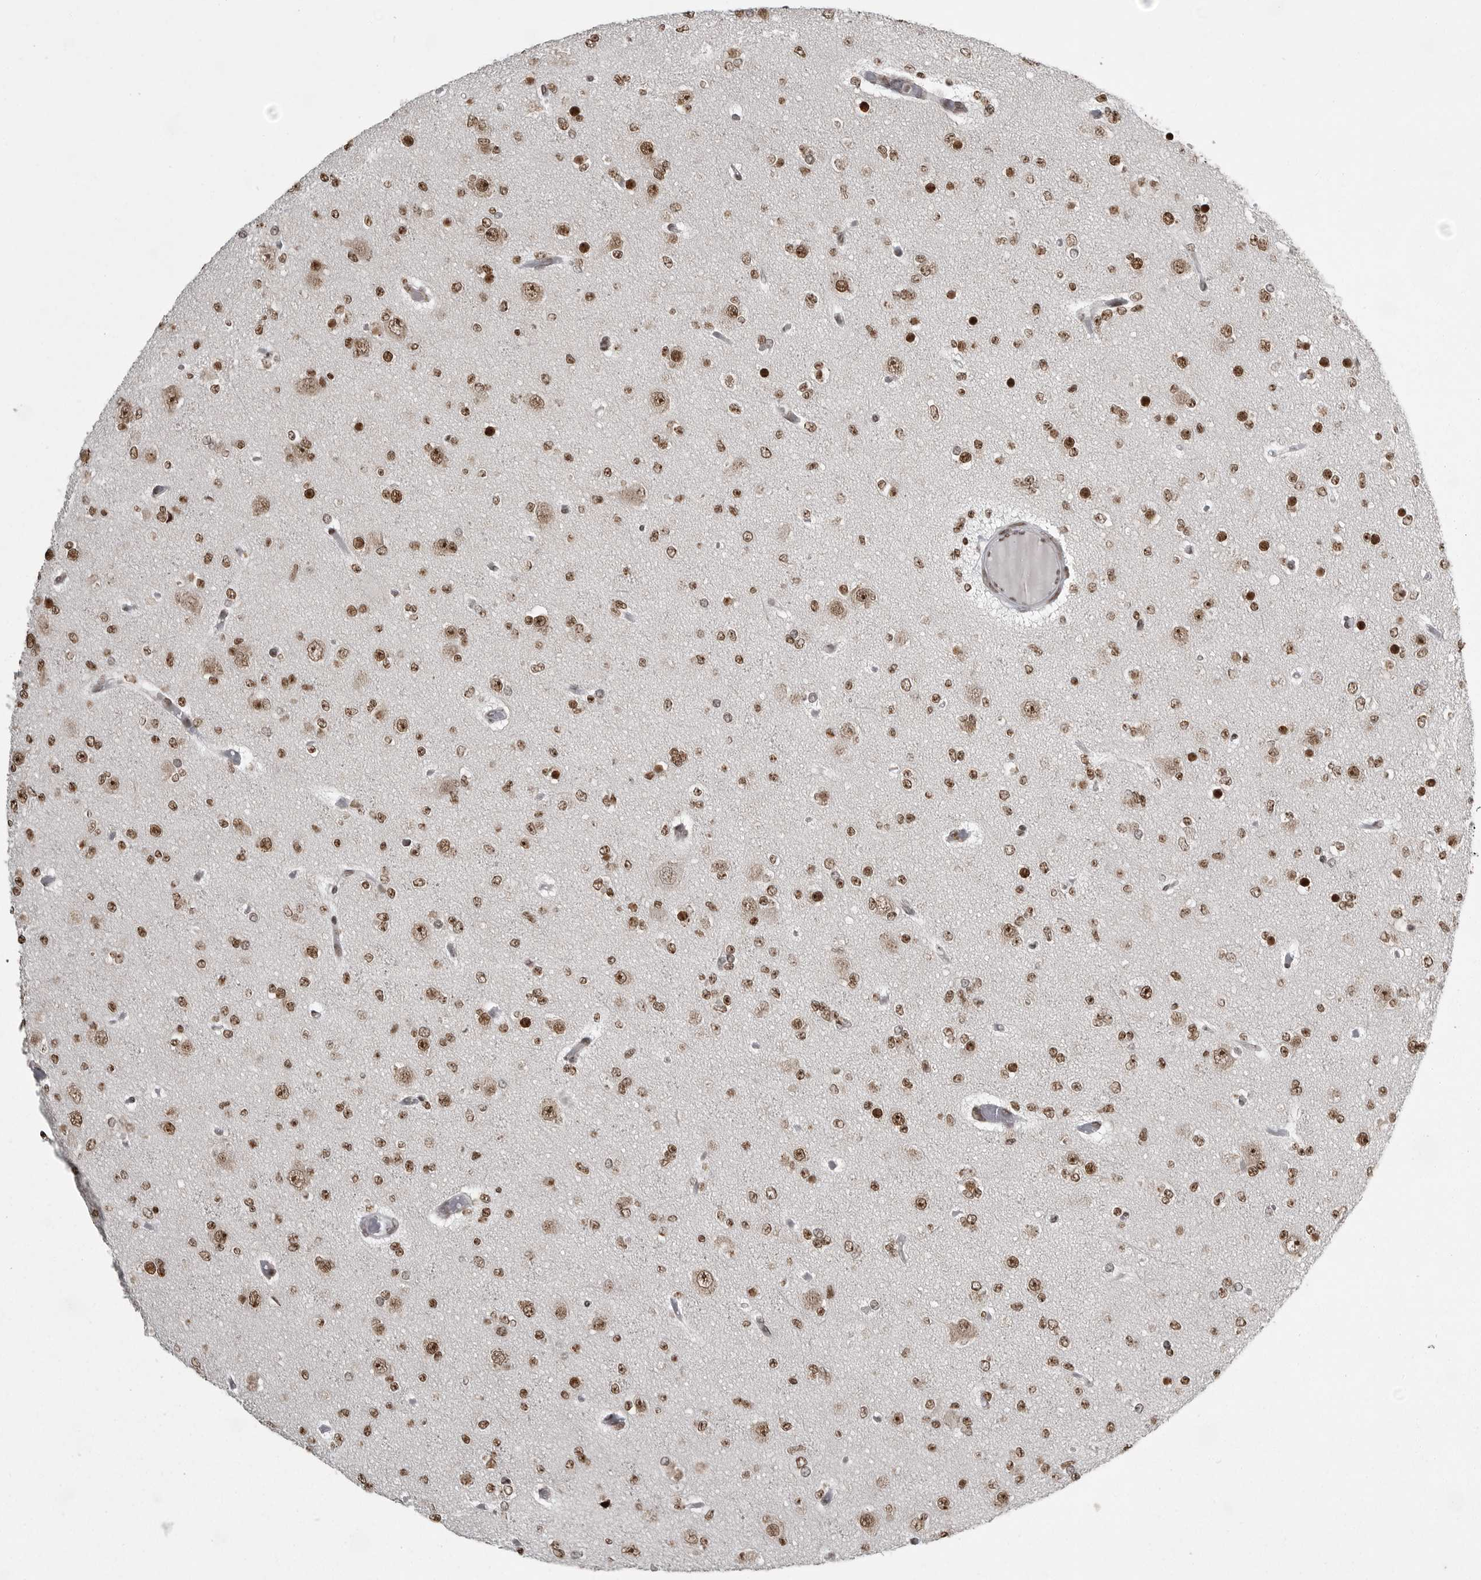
{"staining": {"intensity": "moderate", "quantity": ">75%", "location": "nuclear"}, "tissue": "glioma", "cell_type": "Tumor cells", "image_type": "cancer", "snomed": [{"axis": "morphology", "description": "Glioma, malignant, Low grade"}, {"axis": "topography", "description": "Brain"}], "caption": "The histopathology image exhibits staining of glioma, revealing moderate nuclear protein expression (brown color) within tumor cells.", "gene": "YAF2", "patient": {"sex": "female", "age": 22}}